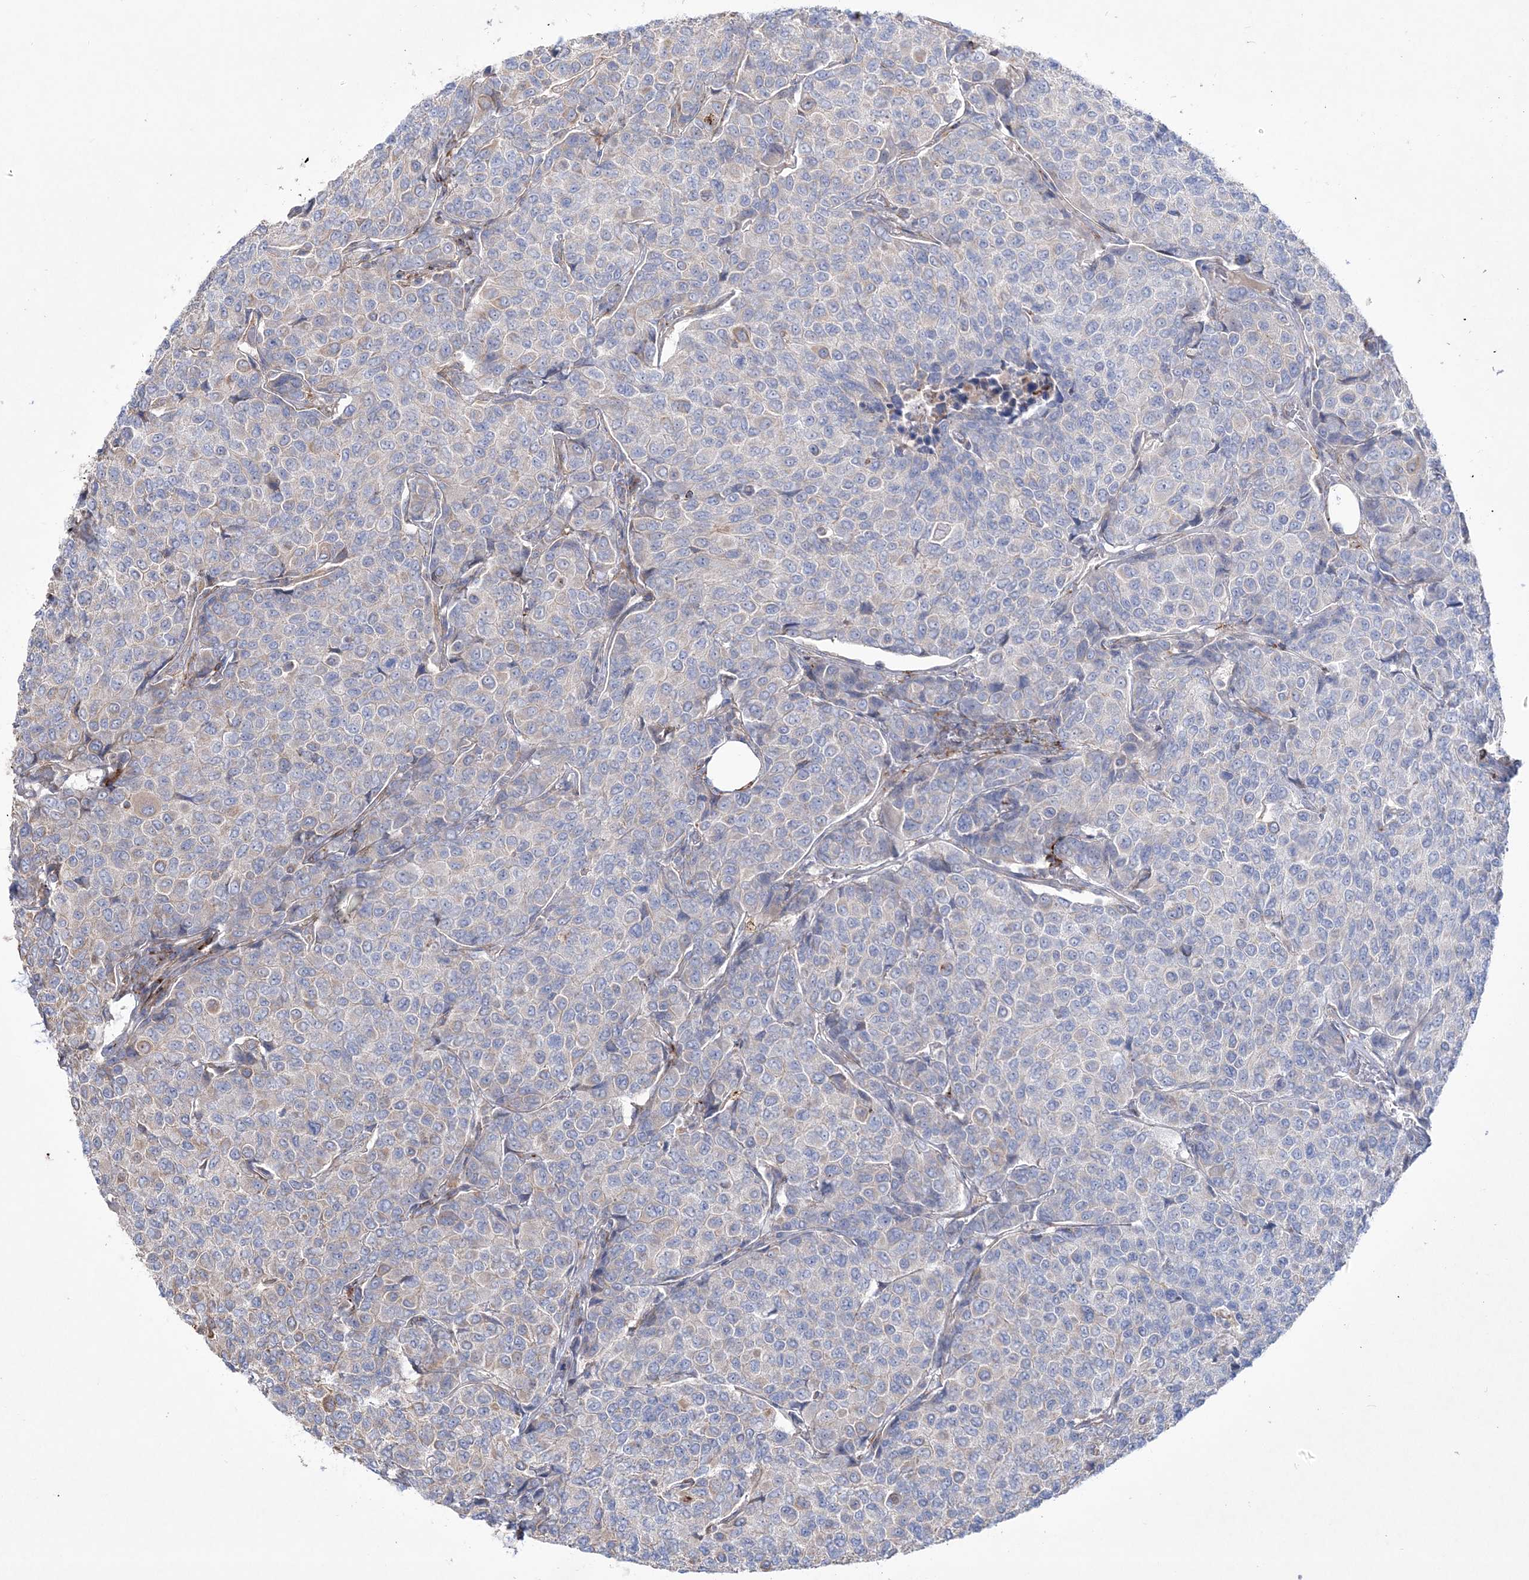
{"staining": {"intensity": "negative", "quantity": "none", "location": "none"}, "tissue": "breast cancer", "cell_type": "Tumor cells", "image_type": "cancer", "snomed": [{"axis": "morphology", "description": "Duct carcinoma"}, {"axis": "topography", "description": "Breast"}], "caption": "Tumor cells are negative for brown protein staining in invasive ductal carcinoma (breast).", "gene": "RICTOR", "patient": {"sex": "female", "age": 55}}